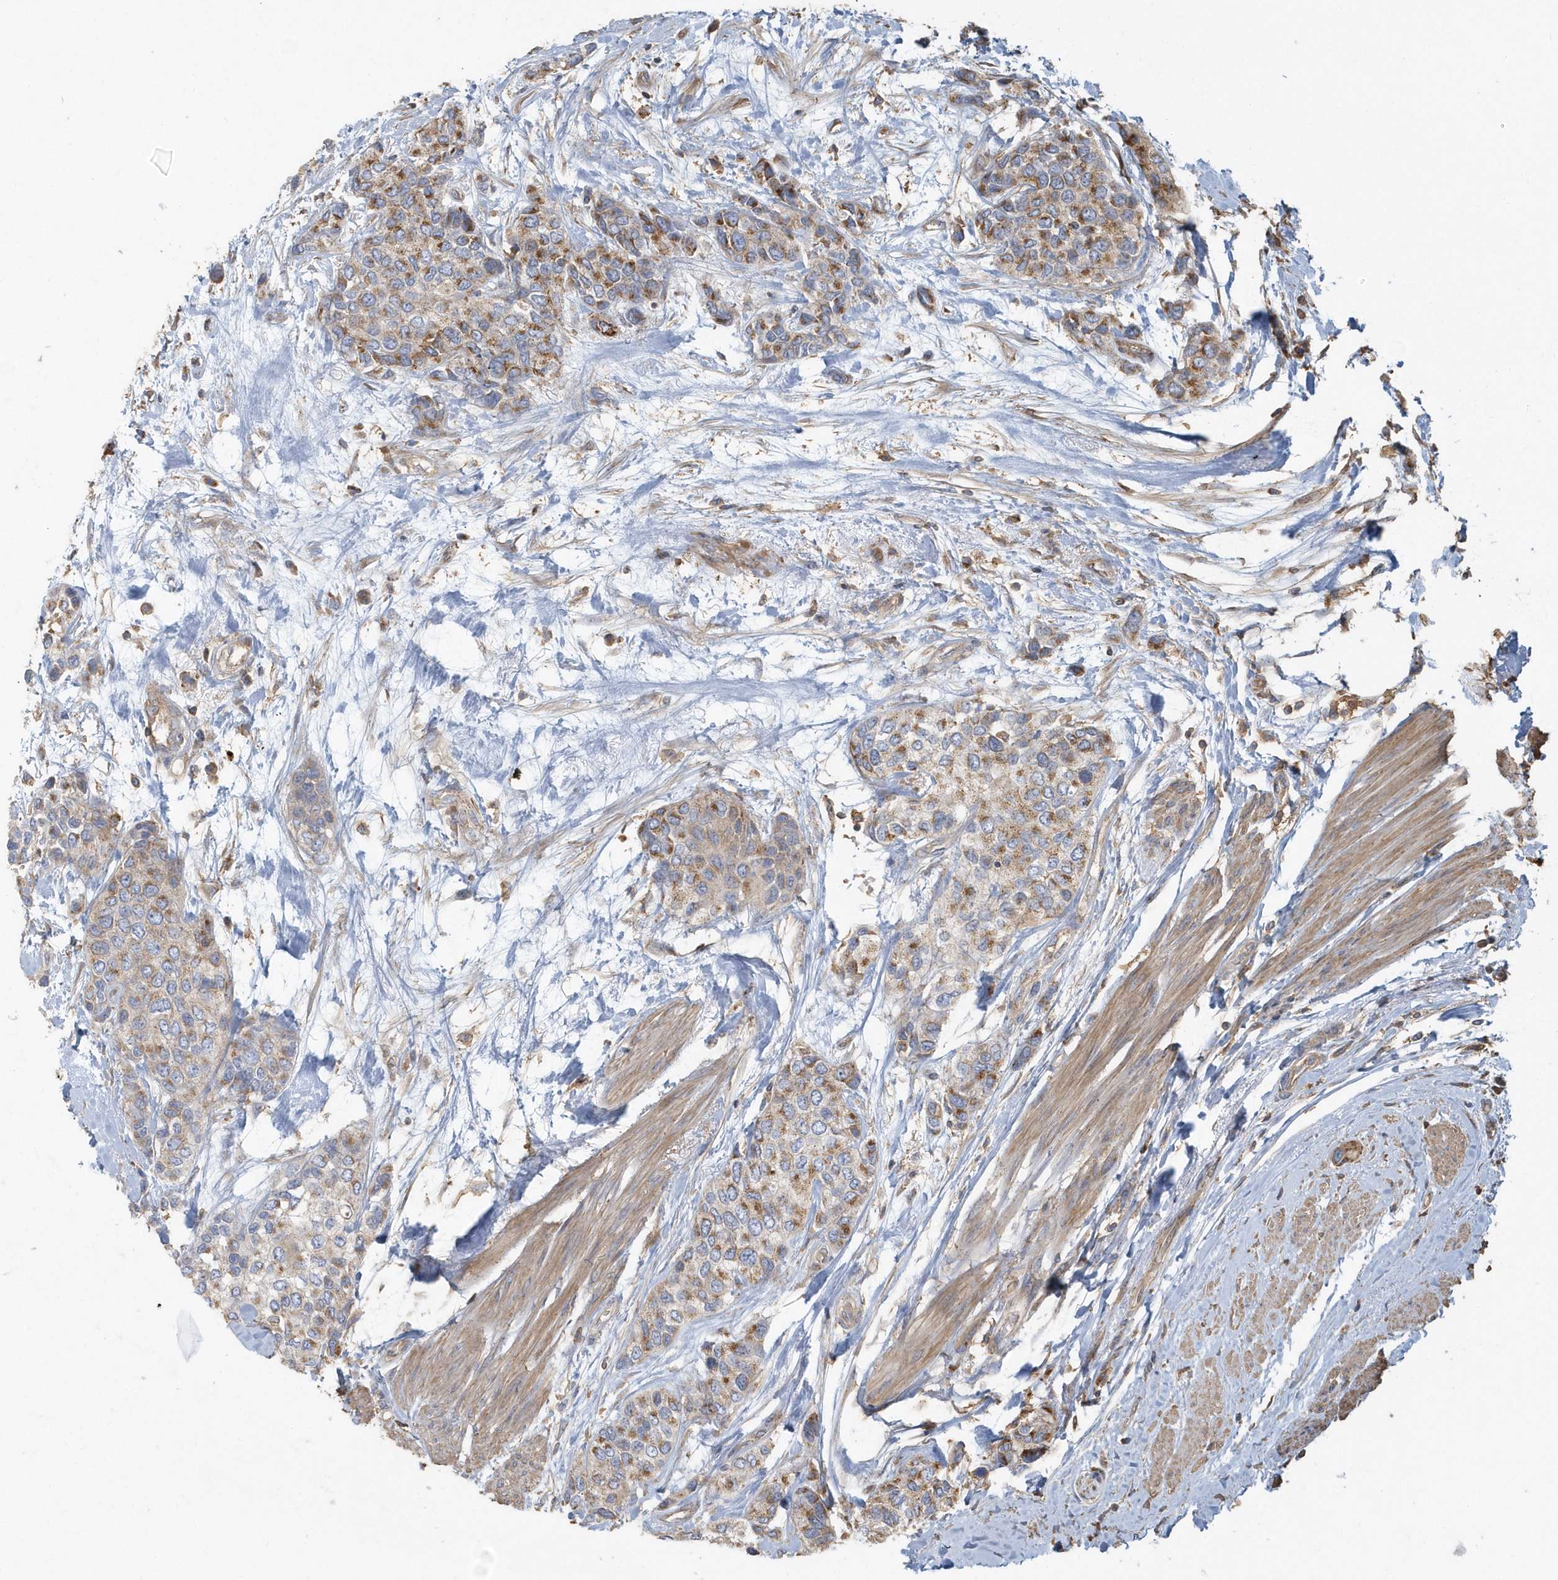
{"staining": {"intensity": "moderate", "quantity": "25%-75%", "location": "cytoplasmic/membranous"}, "tissue": "urothelial cancer", "cell_type": "Tumor cells", "image_type": "cancer", "snomed": [{"axis": "morphology", "description": "Normal tissue, NOS"}, {"axis": "morphology", "description": "Urothelial carcinoma, High grade"}, {"axis": "topography", "description": "Vascular tissue"}, {"axis": "topography", "description": "Urinary bladder"}], "caption": "About 25%-75% of tumor cells in high-grade urothelial carcinoma exhibit moderate cytoplasmic/membranous protein staining as visualized by brown immunohistochemical staining.", "gene": "TRAIP", "patient": {"sex": "female", "age": 56}}